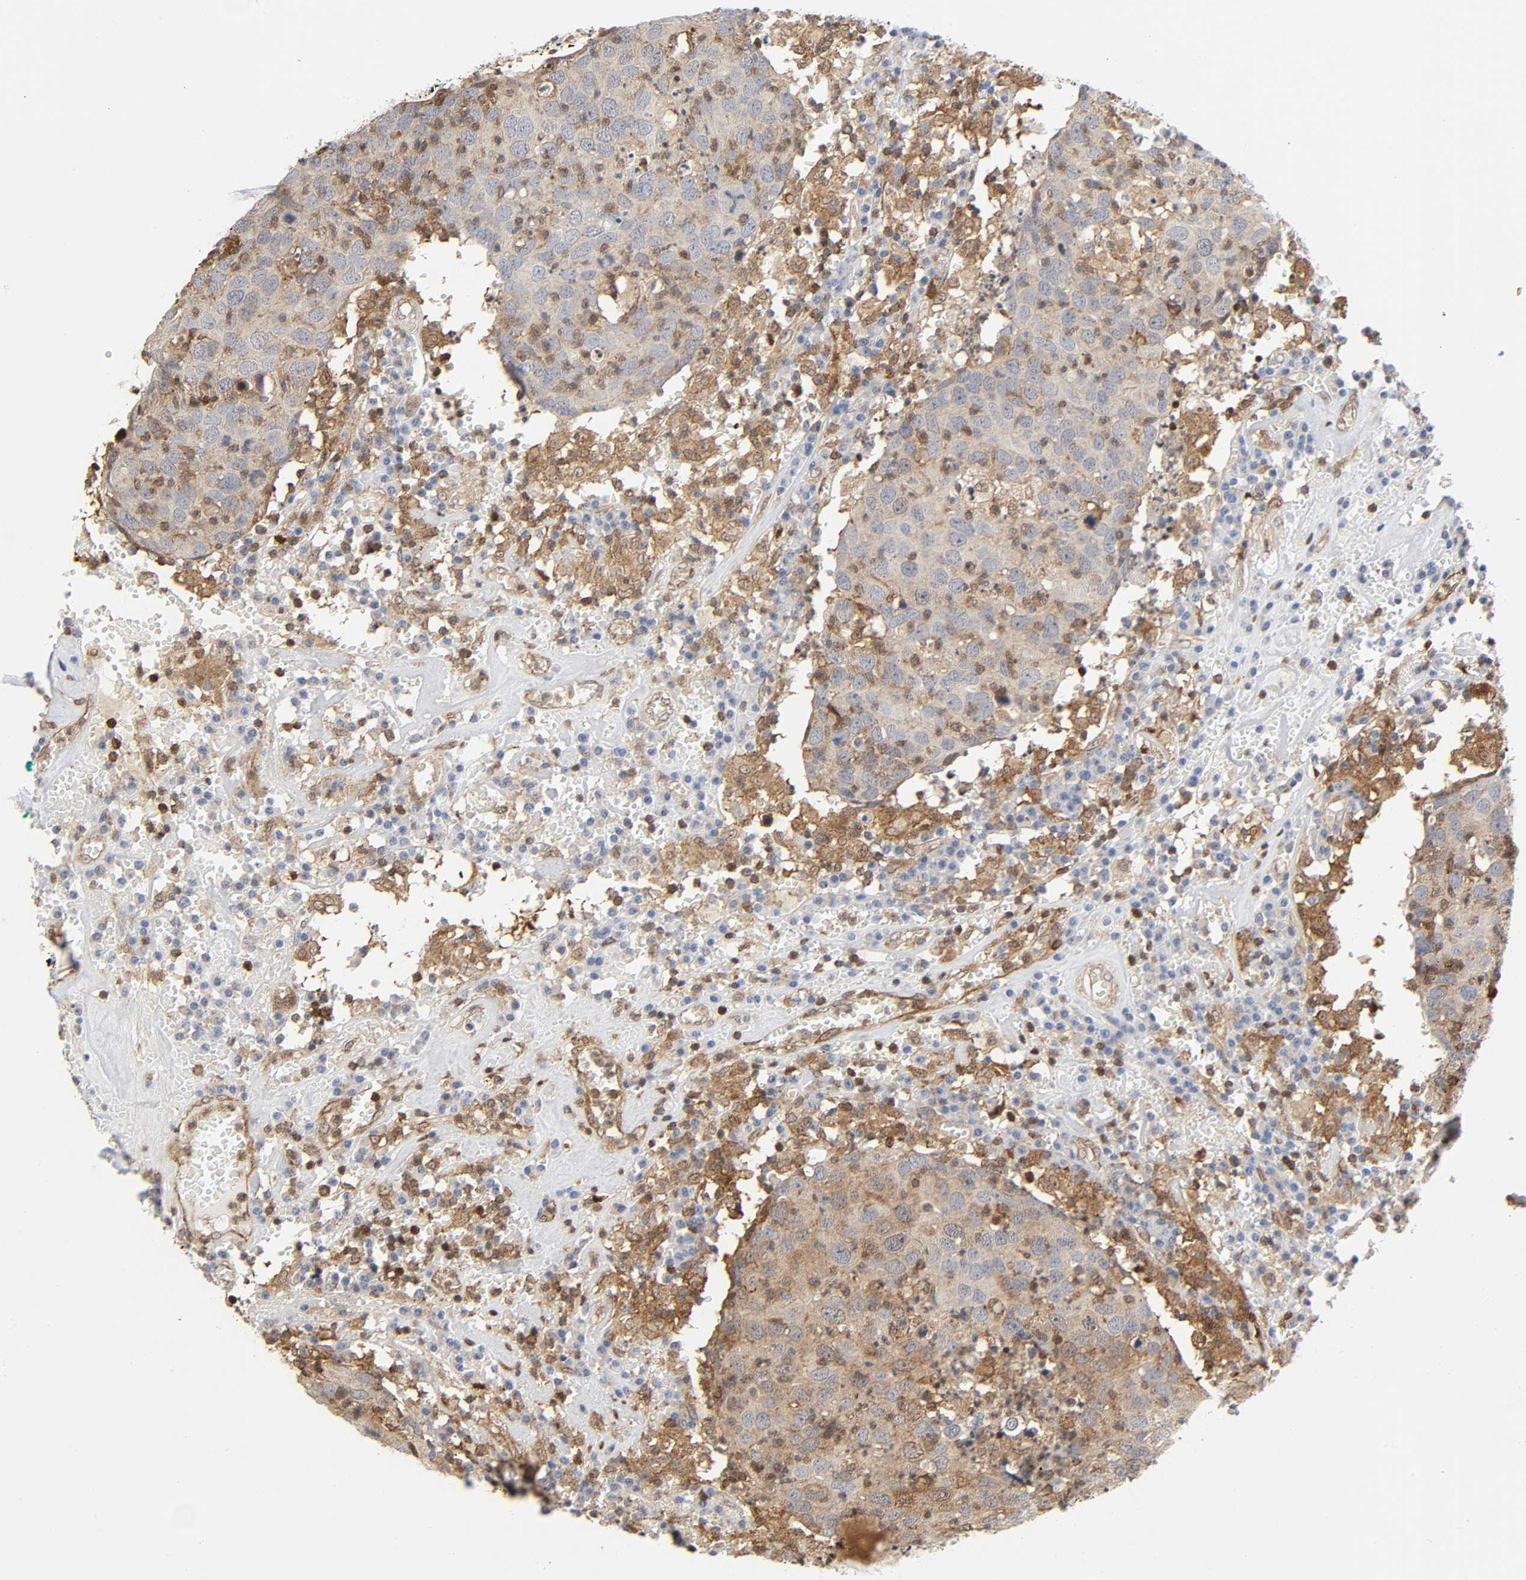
{"staining": {"intensity": "negative", "quantity": "none", "location": "none"}, "tissue": "head and neck cancer", "cell_type": "Tumor cells", "image_type": "cancer", "snomed": [{"axis": "morphology", "description": "Adenocarcinoma, NOS"}, {"axis": "topography", "description": "Salivary gland"}, {"axis": "topography", "description": "Head-Neck"}], "caption": "Photomicrograph shows no protein positivity in tumor cells of head and neck cancer (adenocarcinoma) tissue.", "gene": "MAPK1", "patient": {"sex": "female", "age": 65}}